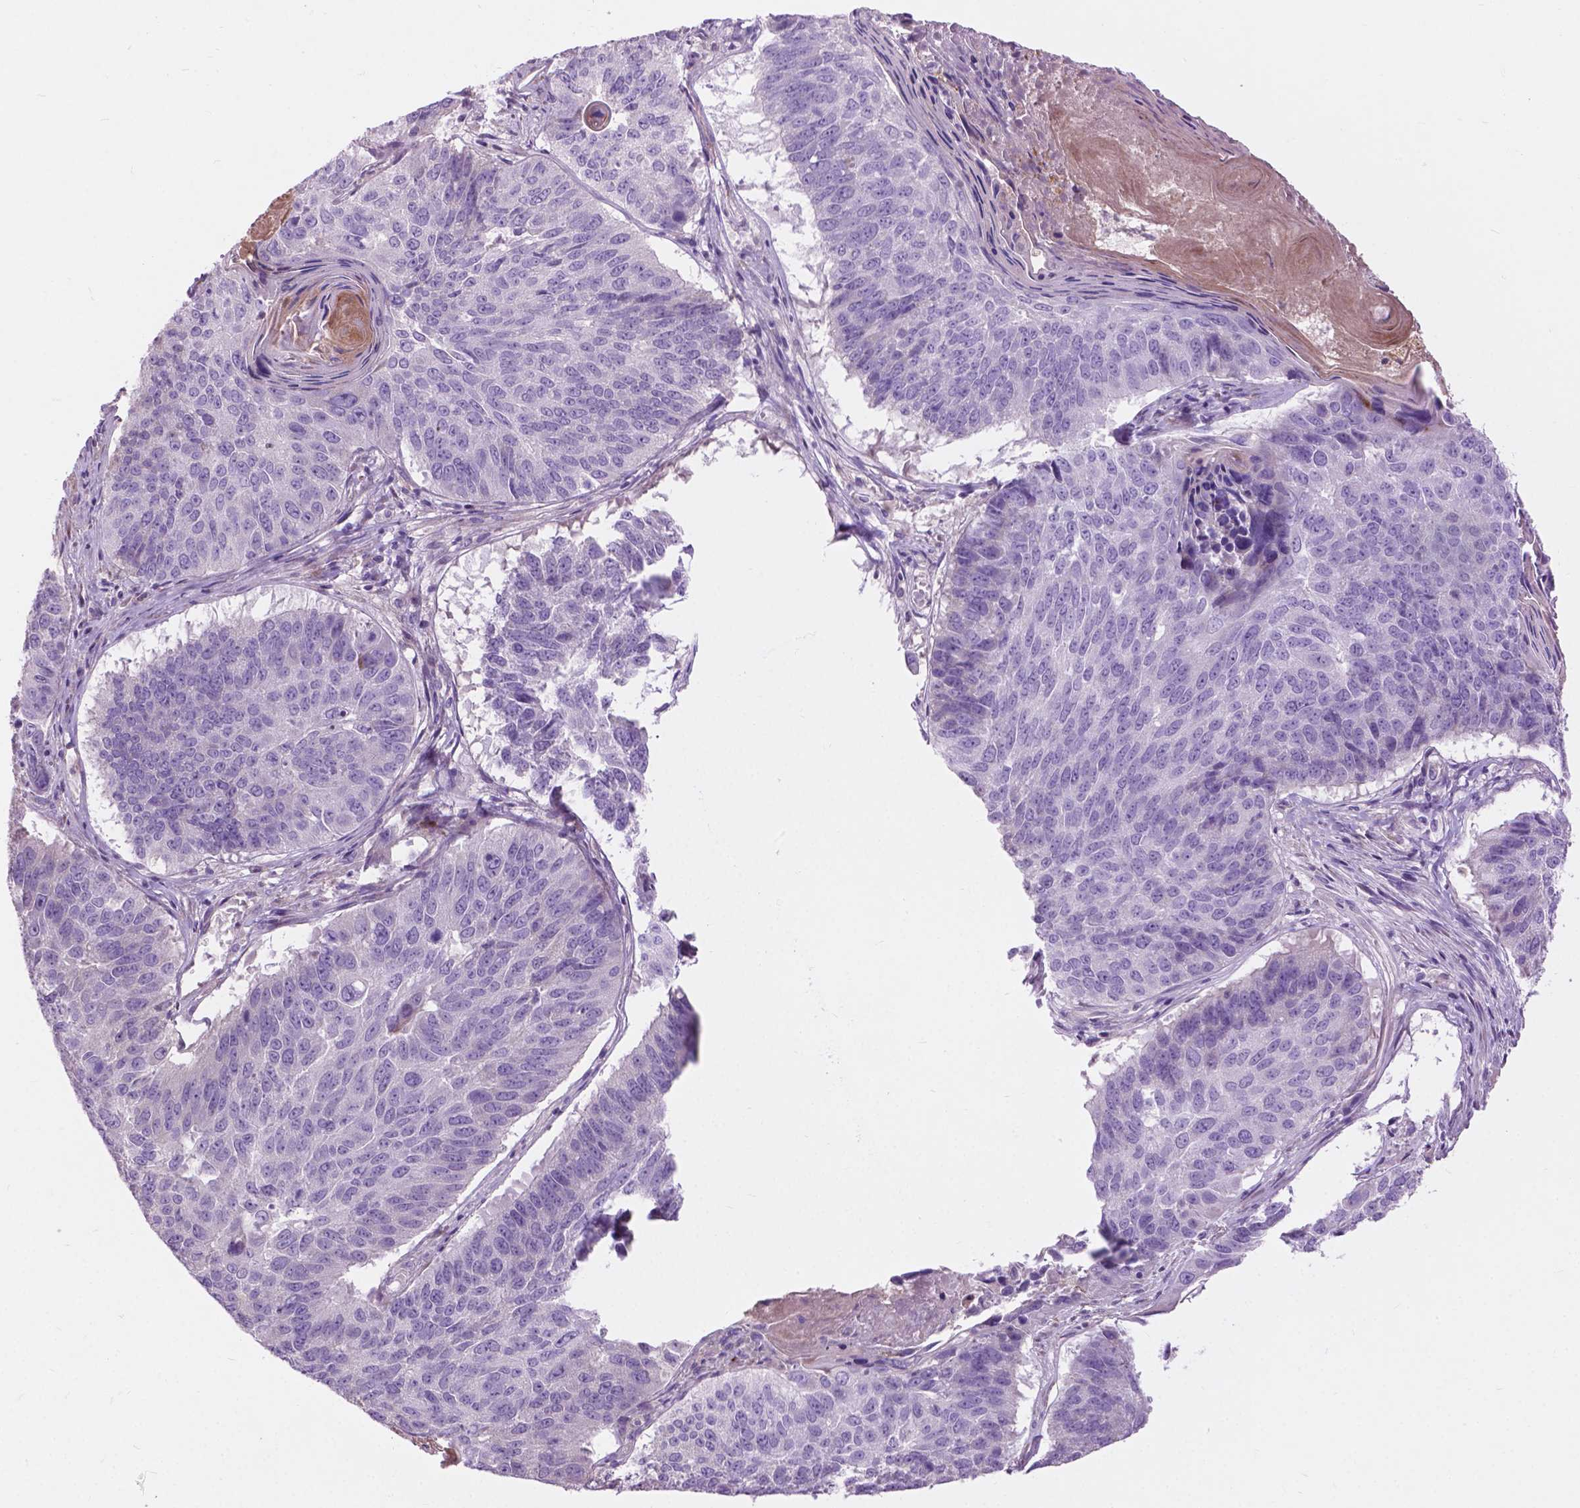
{"staining": {"intensity": "negative", "quantity": "none", "location": "none"}, "tissue": "lung cancer", "cell_type": "Tumor cells", "image_type": "cancer", "snomed": [{"axis": "morphology", "description": "Squamous cell carcinoma, NOS"}, {"axis": "topography", "description": "Lung"}], "caption": "DAB immunohistochemical staining of human lung squamous cell carcinoma shows no significant staining in tumor cells.", "gene": "NOXO1", "patient": {"sex": "male", "age": 73}}